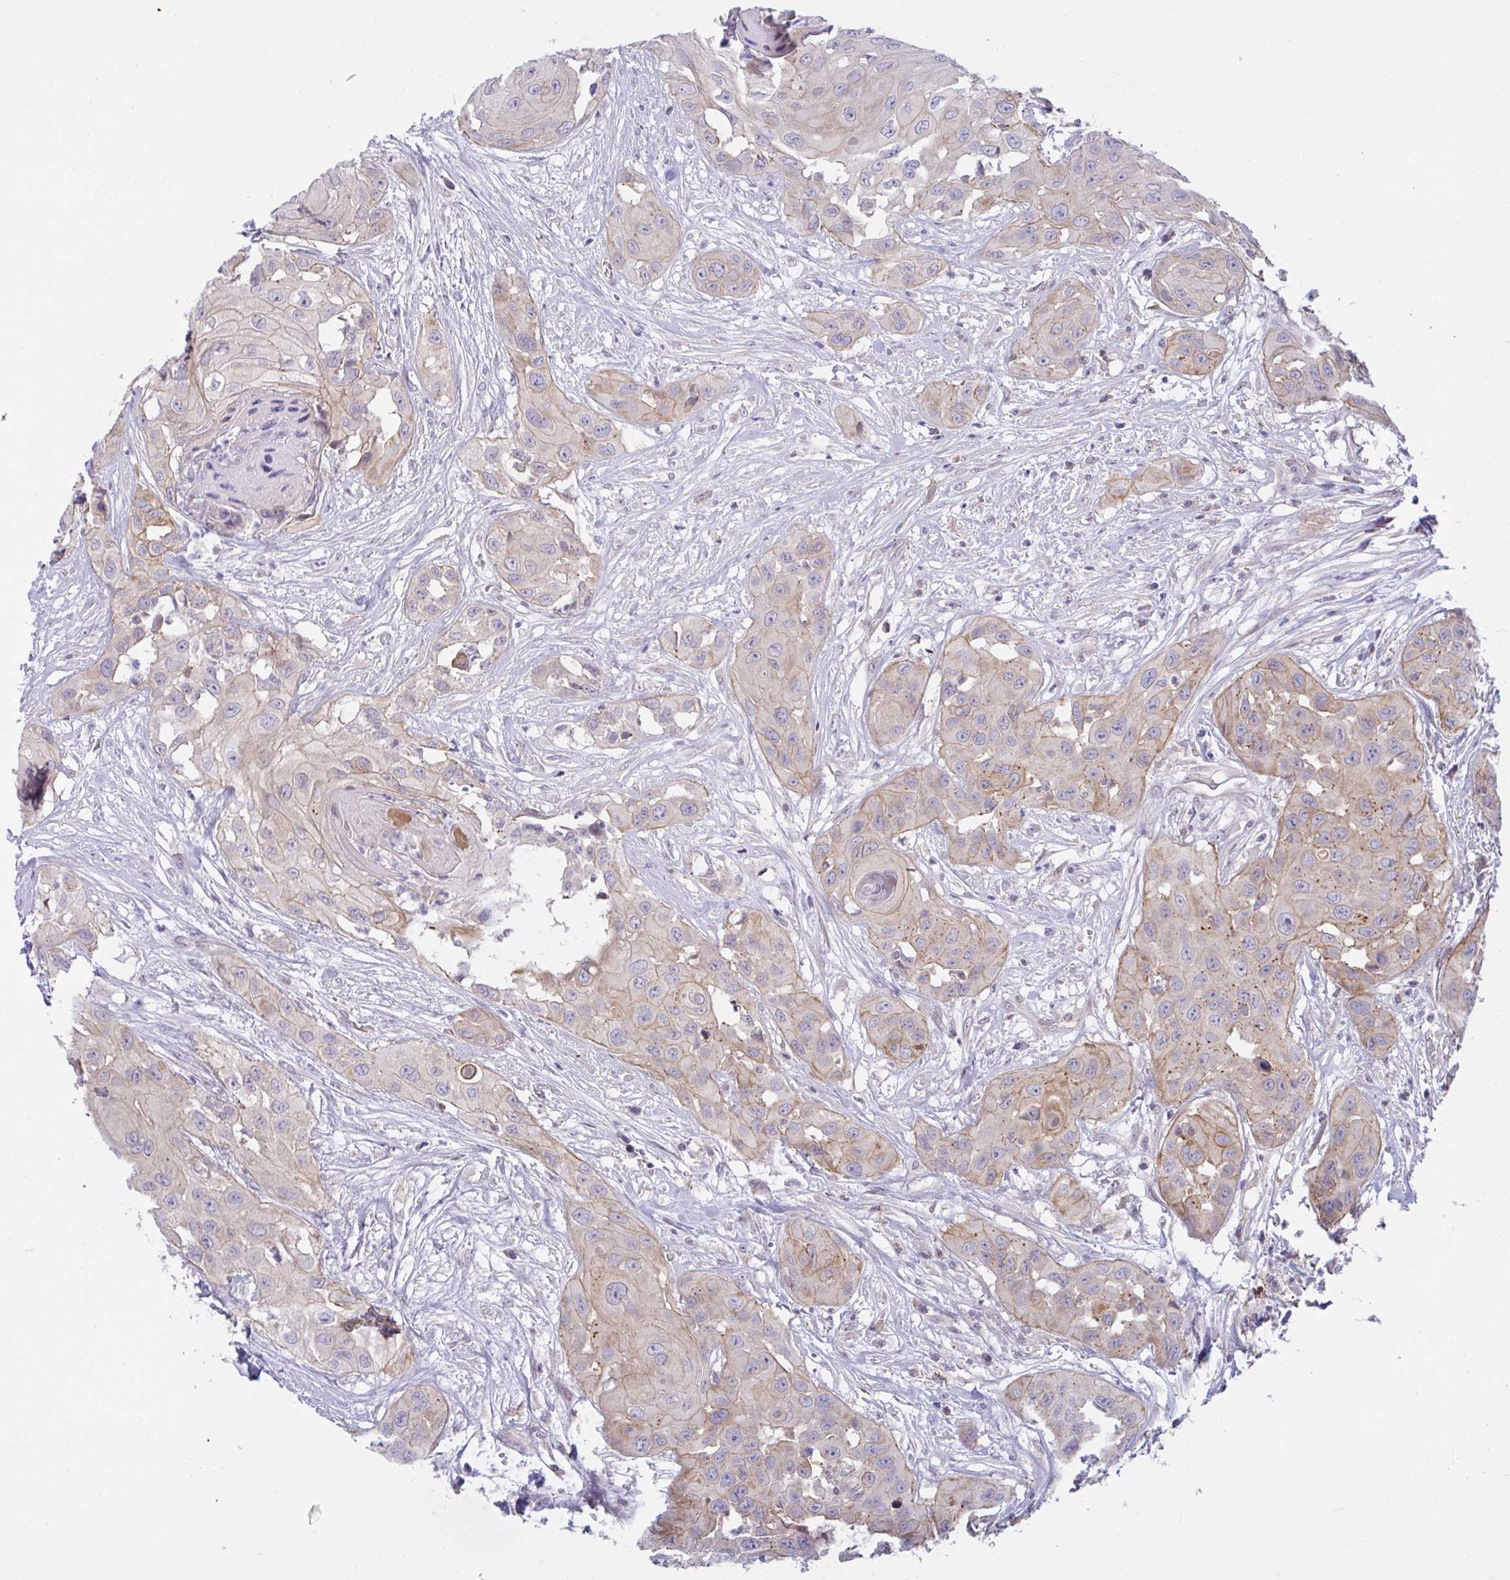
{"staining": {"intensity": "moderate", "quantity": "25%-75%", "location": "cytoplasmic/membranous"}, "tissue": "head and neck cancer", "cell_type": "Tumor cells", "image_type": "cancer", "snomed": [{"axis": "morphology", "description": "Squamous cell carcinoma, NOS"}, {"axis": "topography", "description": "Head-Neck"}], "caption": "The immunohistochemical stain labels moderate cytoplasmic/membranous staining in tumor cells of head and neck cancer tissue.", "gene": "ZBED3", "patient": {"sex": "male", "age": 83}}